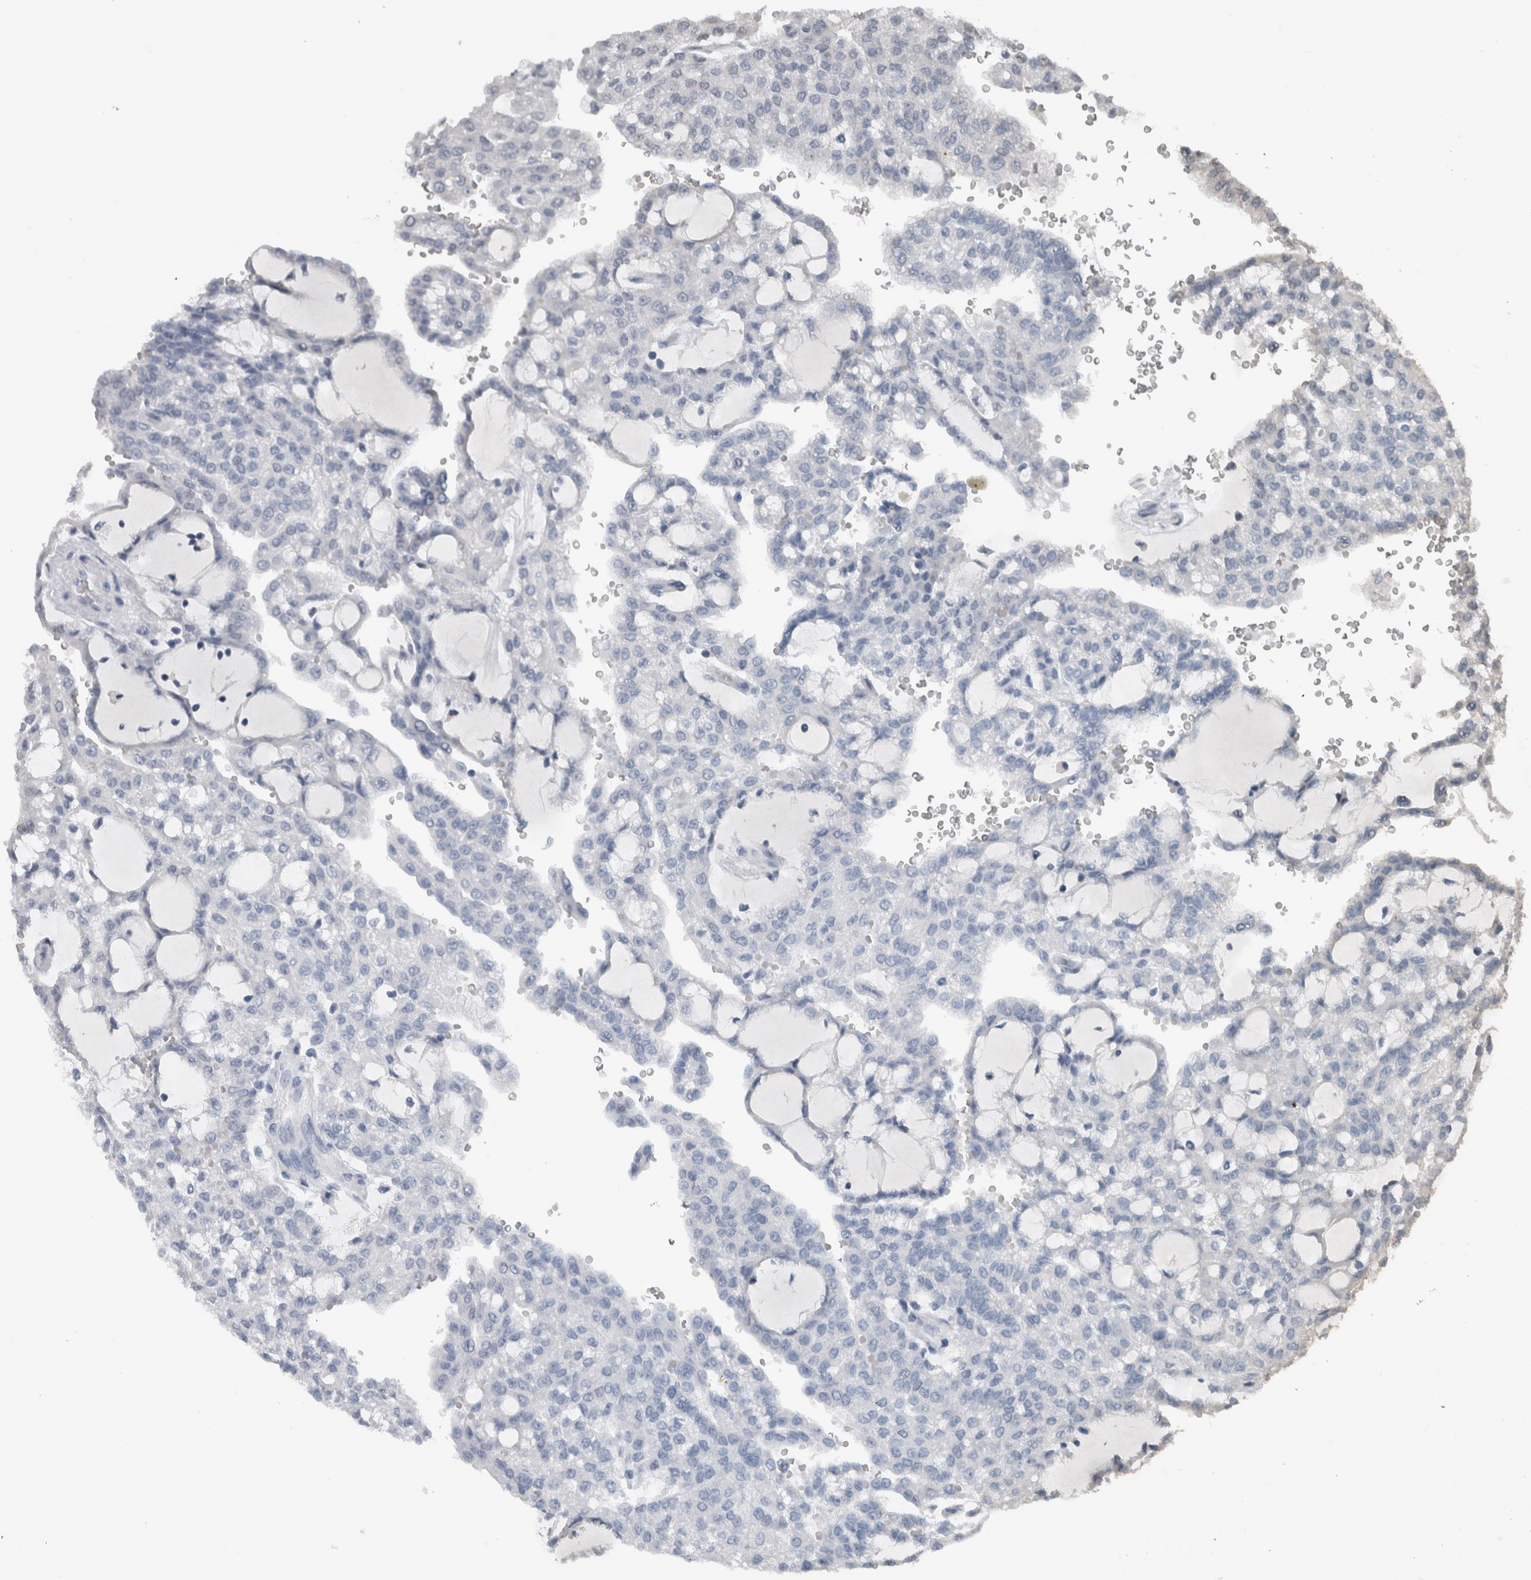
{"staining": {"intensity": "negative", "quantity": "none", "location": "none"}, "tissue": "renal cancer", "cell_type": "Tumor cells", "image_type": "cancer", "snomed": [{"axis": "morphology", "description": "Adenocarcinoma, NOS"}, {"axis": "topography", "description": "Kidney"}], "caption": "Tumor cells show no significant protein expression in renal adenocarcinoma. (DAB immunohistochemistry with hematoxylin counter stain).", "gene": "MAFF", "patient": {"sex": "male", "age": 63}}